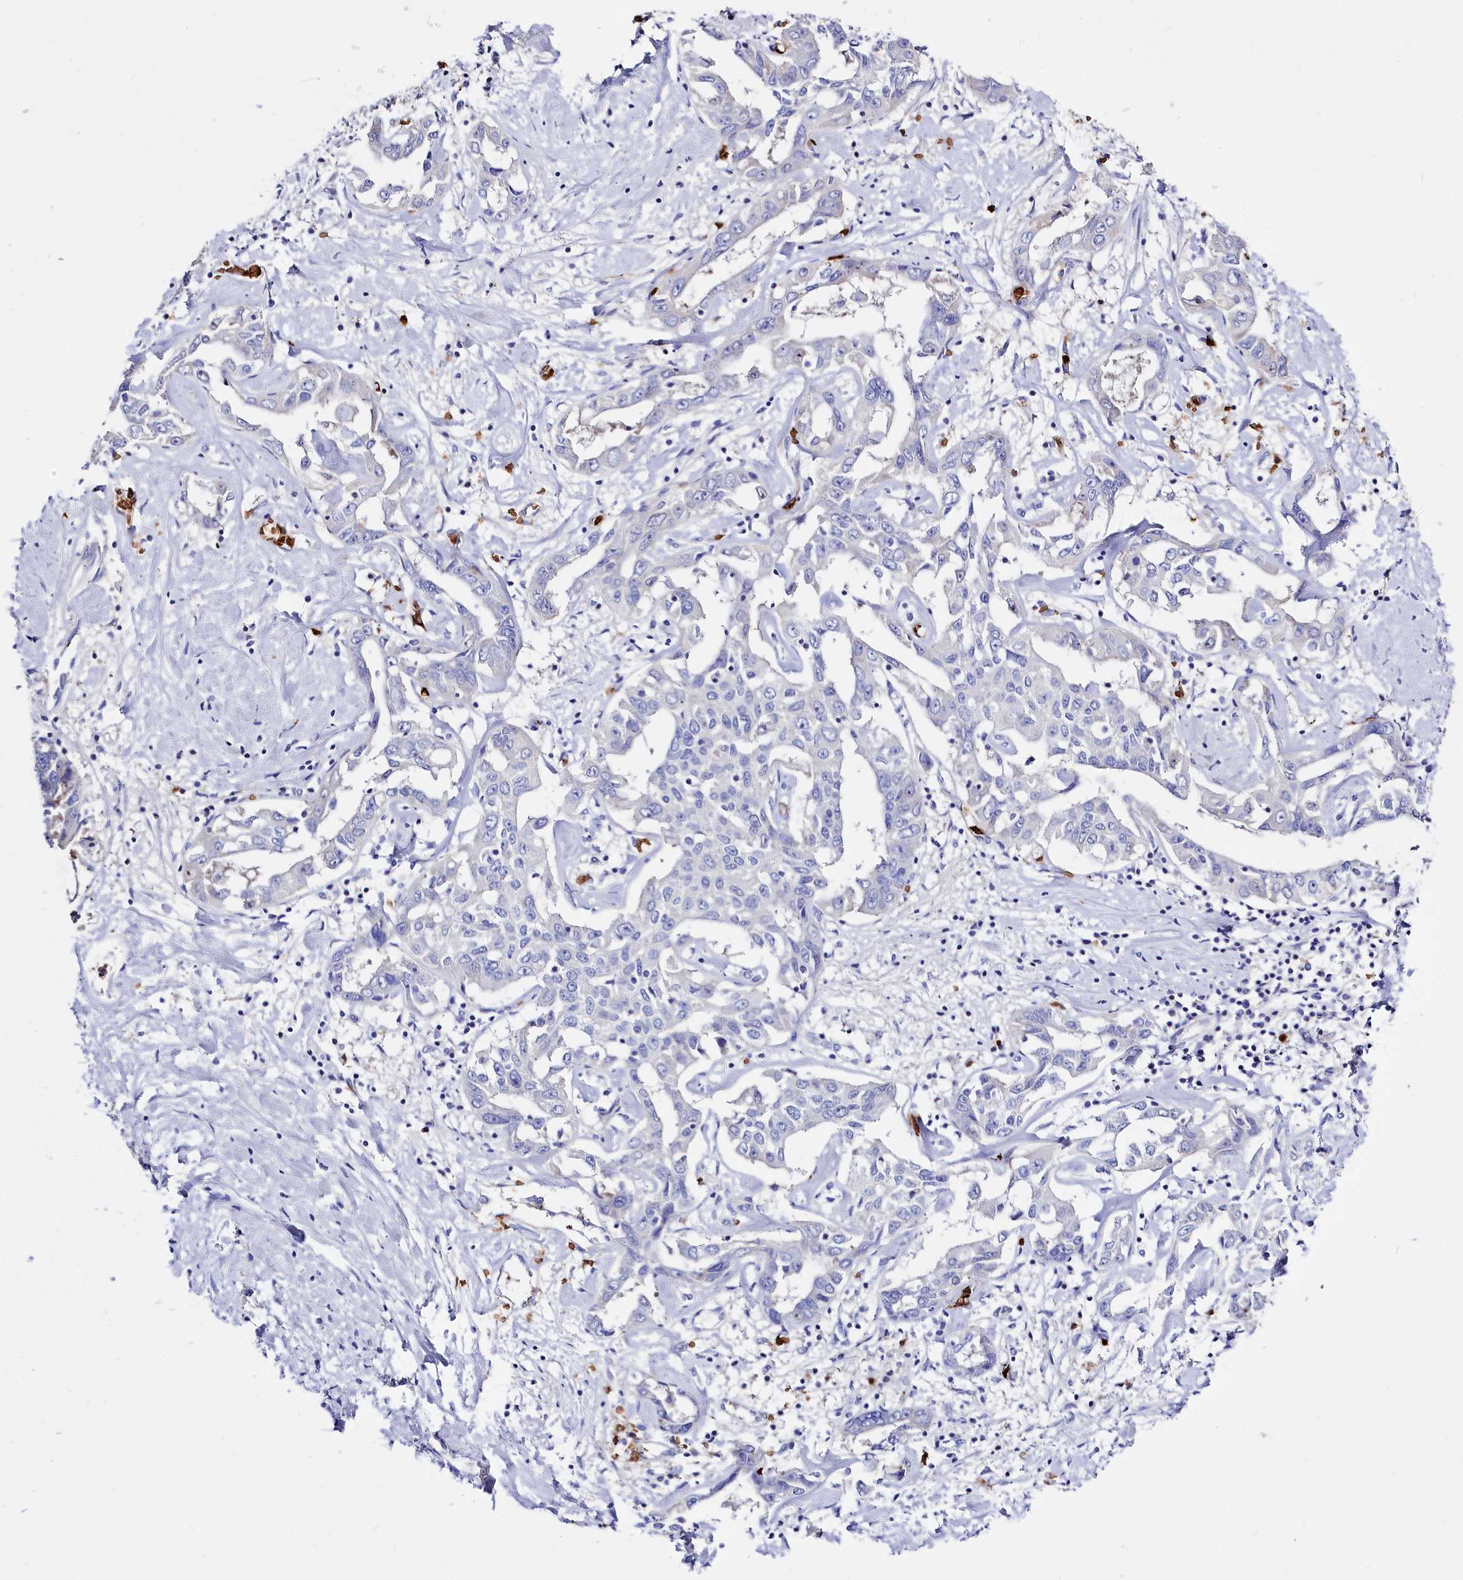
{"staining": {"intensity": "weak", "quantity": "<25%", "location": "cytoplasmic/membranous"}, "tissue": "liver cancer", "cell_type": "Tumor cells", "image_type": "cancer", "snomed": [{"axis": "morphology", "description": "Cholangiocarcinoma"}, {"axis": "topography", "description": "Liver"}], "caption": "There is no significant expression in tumor cells of liver cancer.", "gene": "RPUSD3", "patient": {"sex": "male", "age": 59}}